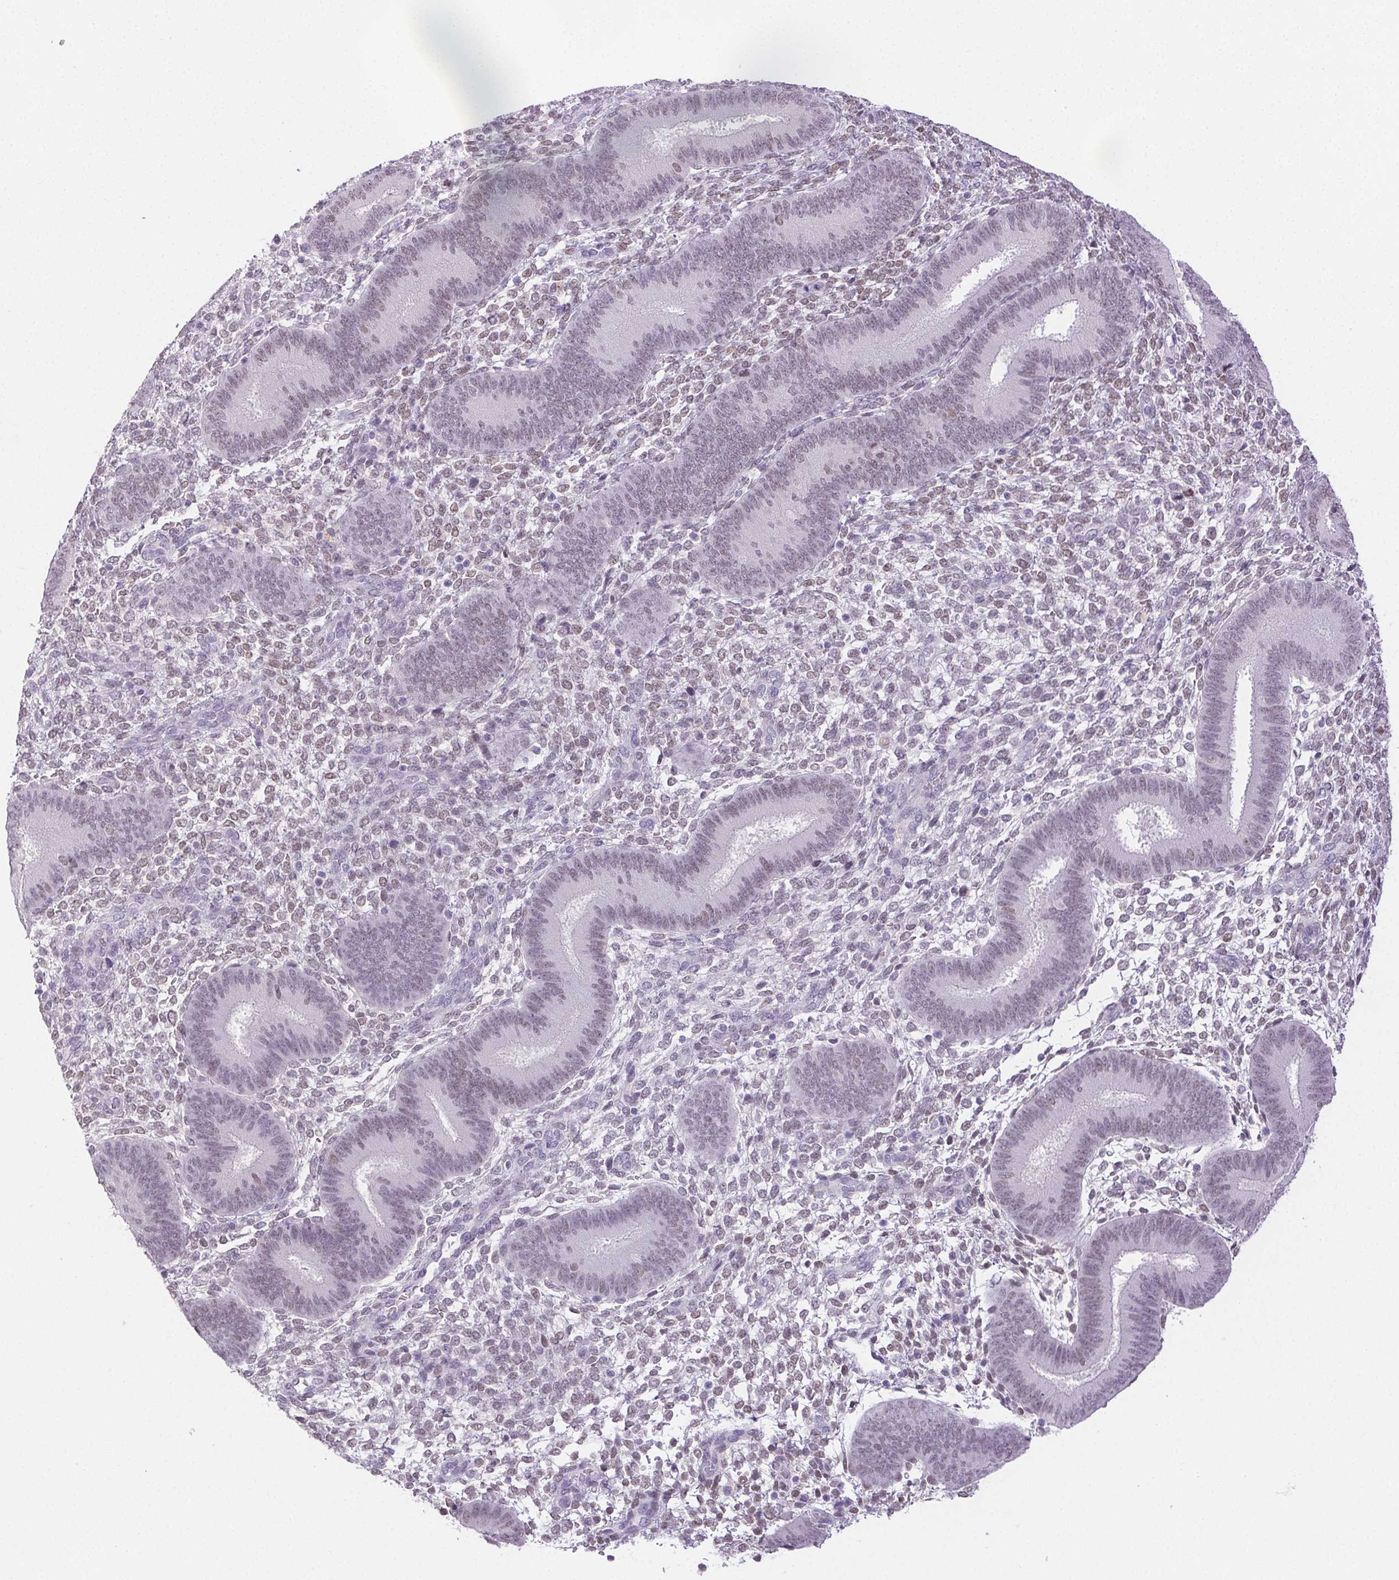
{"staining": {"intensity": "moderate", "quantity": "<25%", "location": "nuclear"}, "tissue": "endometrium", "cell_type": "Cells in endometrial stroma", "image_type": "normal", "snomed": [{"axis": "morphology", "description": "Normal tissue, NOS"}, {"axis": "topography", "description": "Endometrium"}], "caption": "A brown stain highlights moderate nuclear expression of a protein in cells in endometrial stroma of normal human endometrium. The protein of interest is stained brown, and the nuclei are stained in blue (DAB (3,3'-diaminobenzidine) IHC with brightfield microscopy, high magnification).", "gene": "EMX2", "patient": {"sex": "female", "age": 39}}